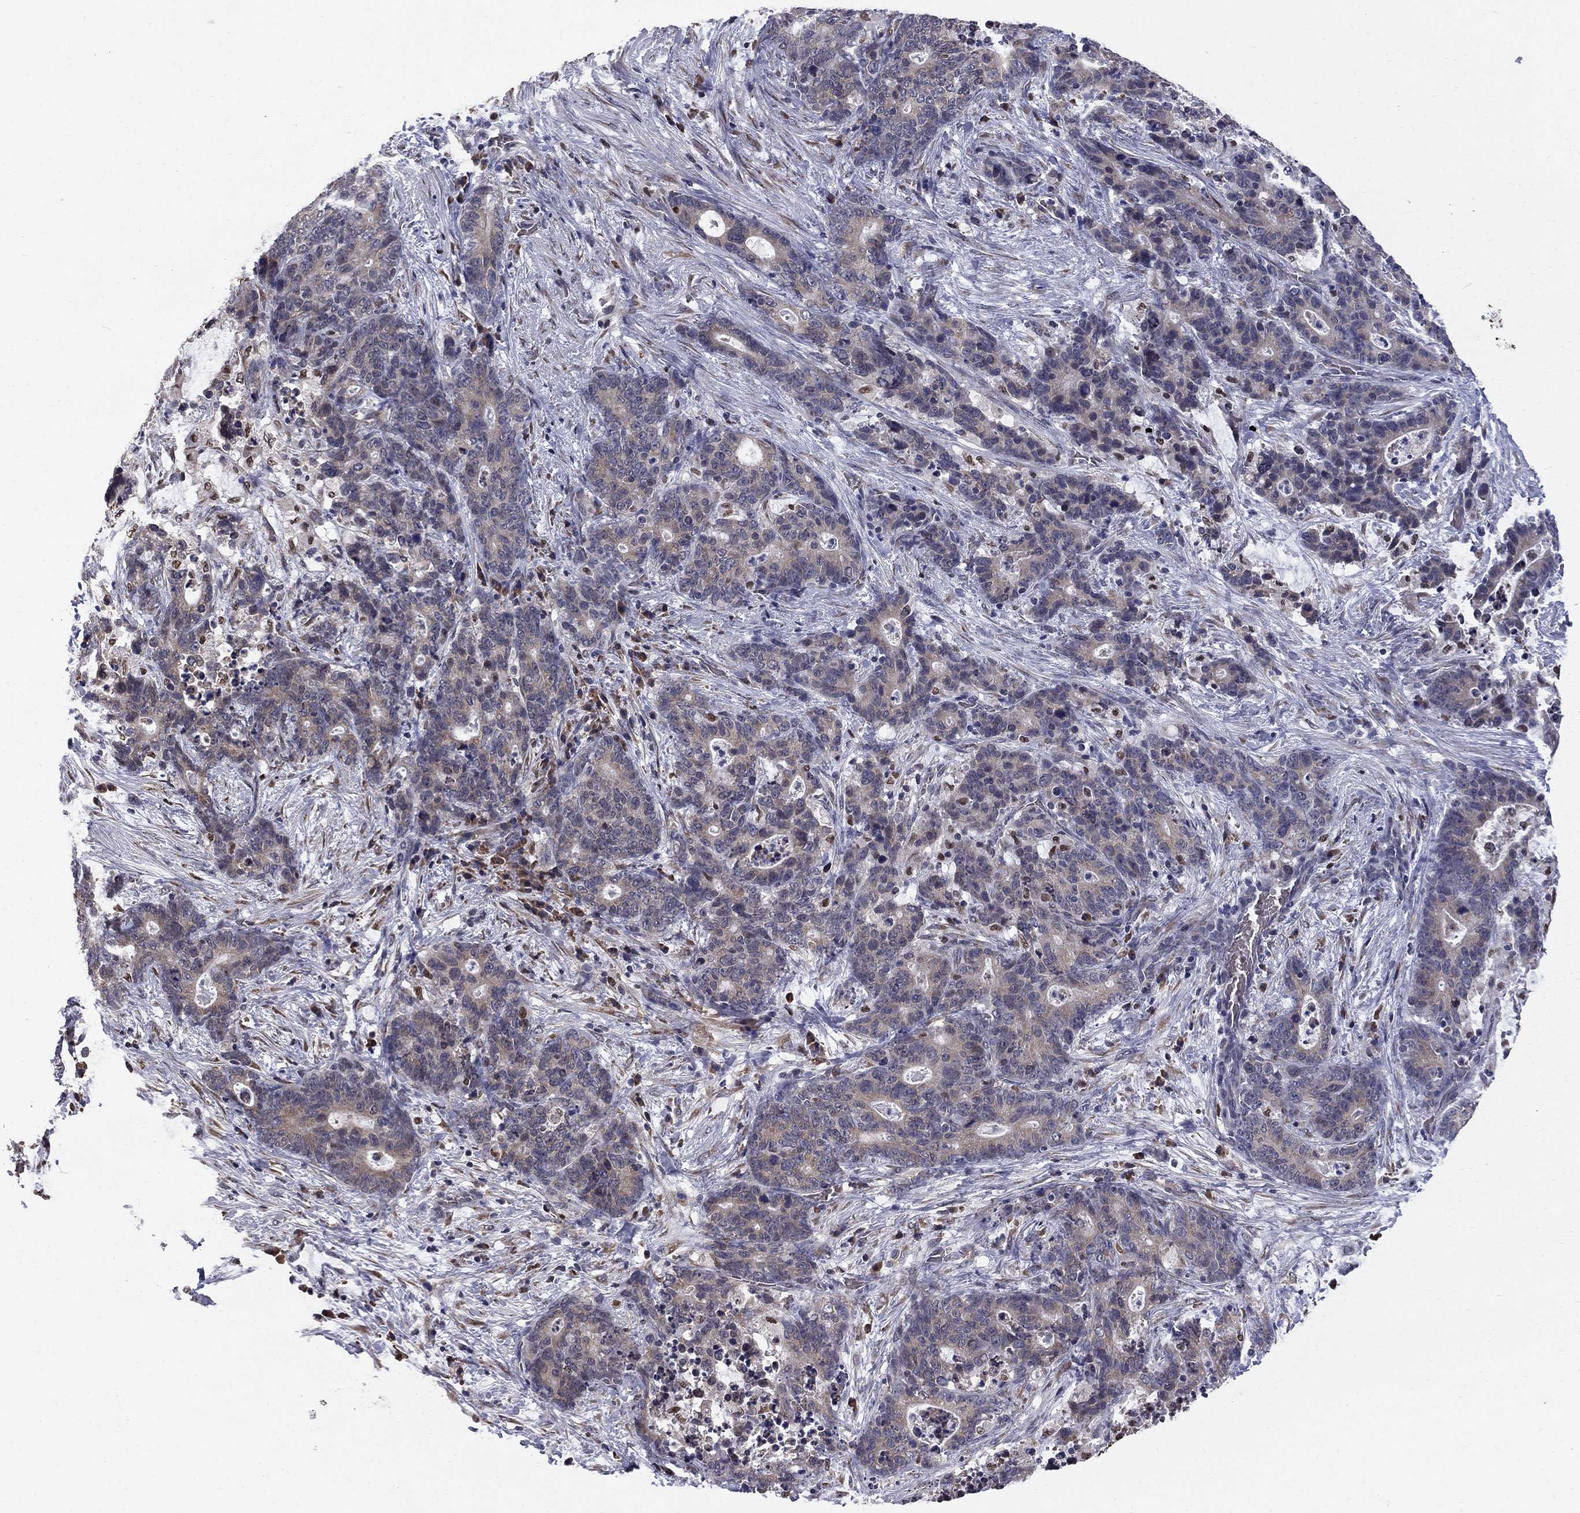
{"staining": {"intensity": "negative", "quantity": "none", "location": "none"}, "tissue": "stomach cancer", "cell_type": "Tumor cells", "image_type": "cancer", "snomed": [{"axis": "morphology", "description": "Normal tissue, NOS"}, {"axis": "morphology", "description": "Adenocarcinoma, NOS"}, {"axis": "topography", "description": "Stomach"}], "caption": "This is a histopathology image of immunohistochemistry staining of stomach cancer (adenocarcinoma), which shows no expression in tumor cells.", "gene": "HSPB2", "patient": {"sex": "female", "age": 64}}